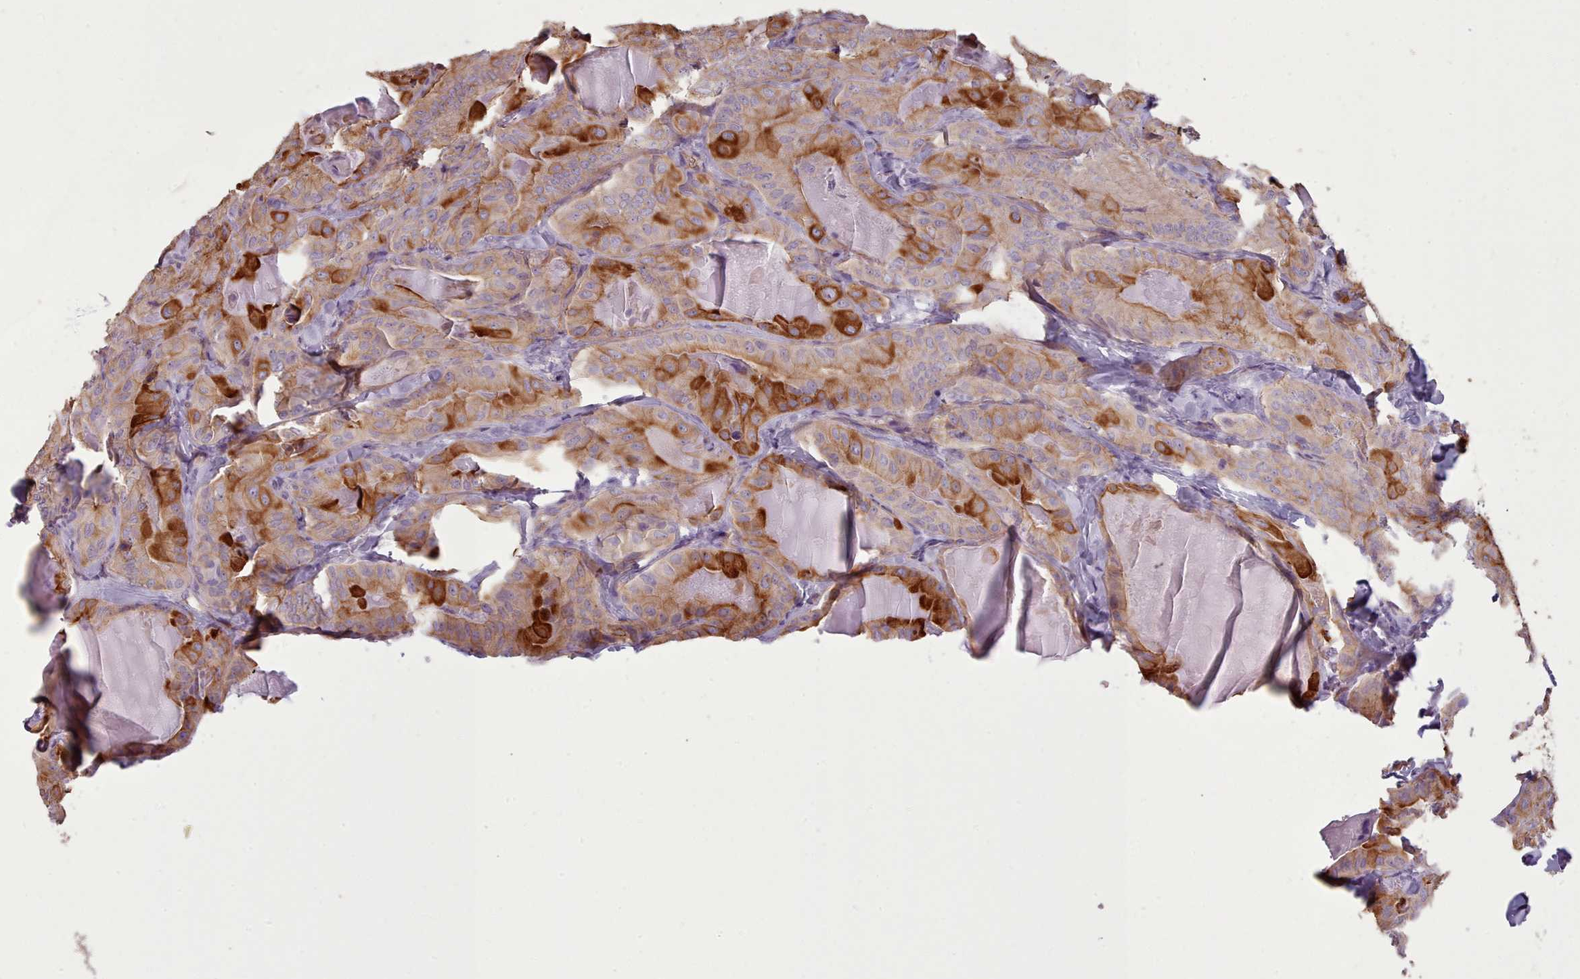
{"staining": {"intensity": "strong", "quantity": "25%-75%", "location": "cytoplasmic/membranous"}, "tissue": "thyroid cancer", "cell_type": "Tumor cells", "image_type": "cancer", "snomed": [{"axis": "morphology", "description": "Papillary adenocarcinoma, NOS"}, {"axis": "topography", "description": "Thyroid gland"}], "caption": "Protein staining of thyroid papillary adenocarcinoma tissue exhibits strong cytoplasmic/membranous expression in about 25%-75% of tumor cells. Using DAB (brown) and hematoxylin (blue) stains, captured at high magnification using brightfield microscopy.", "gene": "PLD4", "patient": {"sex": "female", "age": 68}}